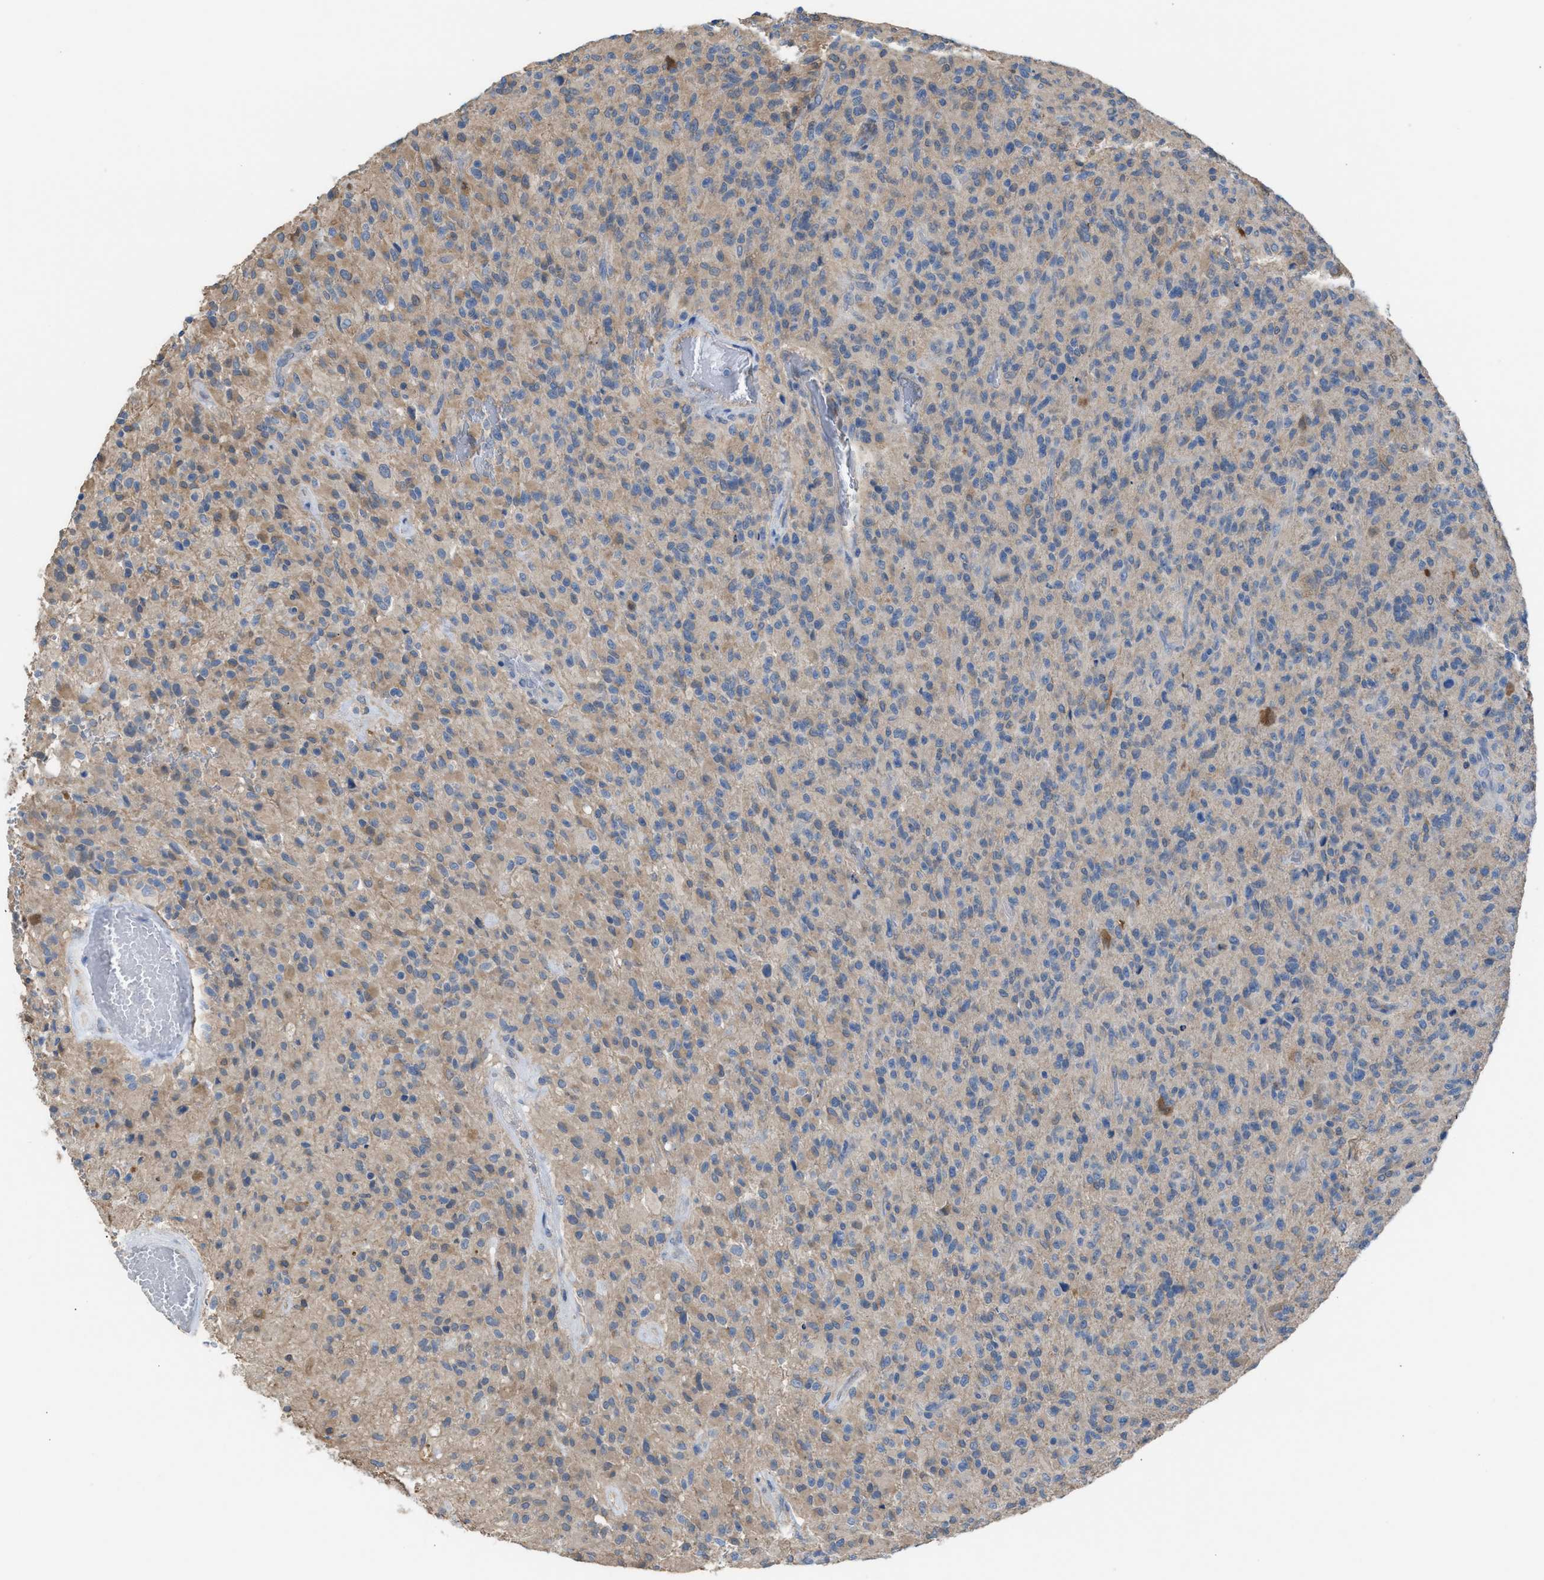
{"staining": {"intensity": "weak", "quantity": "25%-75%", "location": "cytoplasmic/membranous"}, "tissue": "glioma", "cell_type": "Tumor cells", "image_type": "cancer", "snomed": [{"axis": "morphology", "description": "Glioma, malignant, High grade"}, {"axis": "topography", "description": "Brain"}], "caption": "IHC (DAB) staining of glioma shows weak cytoplasmic/membranous protein staining in about 25%-75% of tumor cells. (Stains: DAB in brown, nuclei in blue, Microscopy: brightfield microscopy at high magnification).", "gene": "NQO2", "patient": {"sex": "male", "age": 71}}